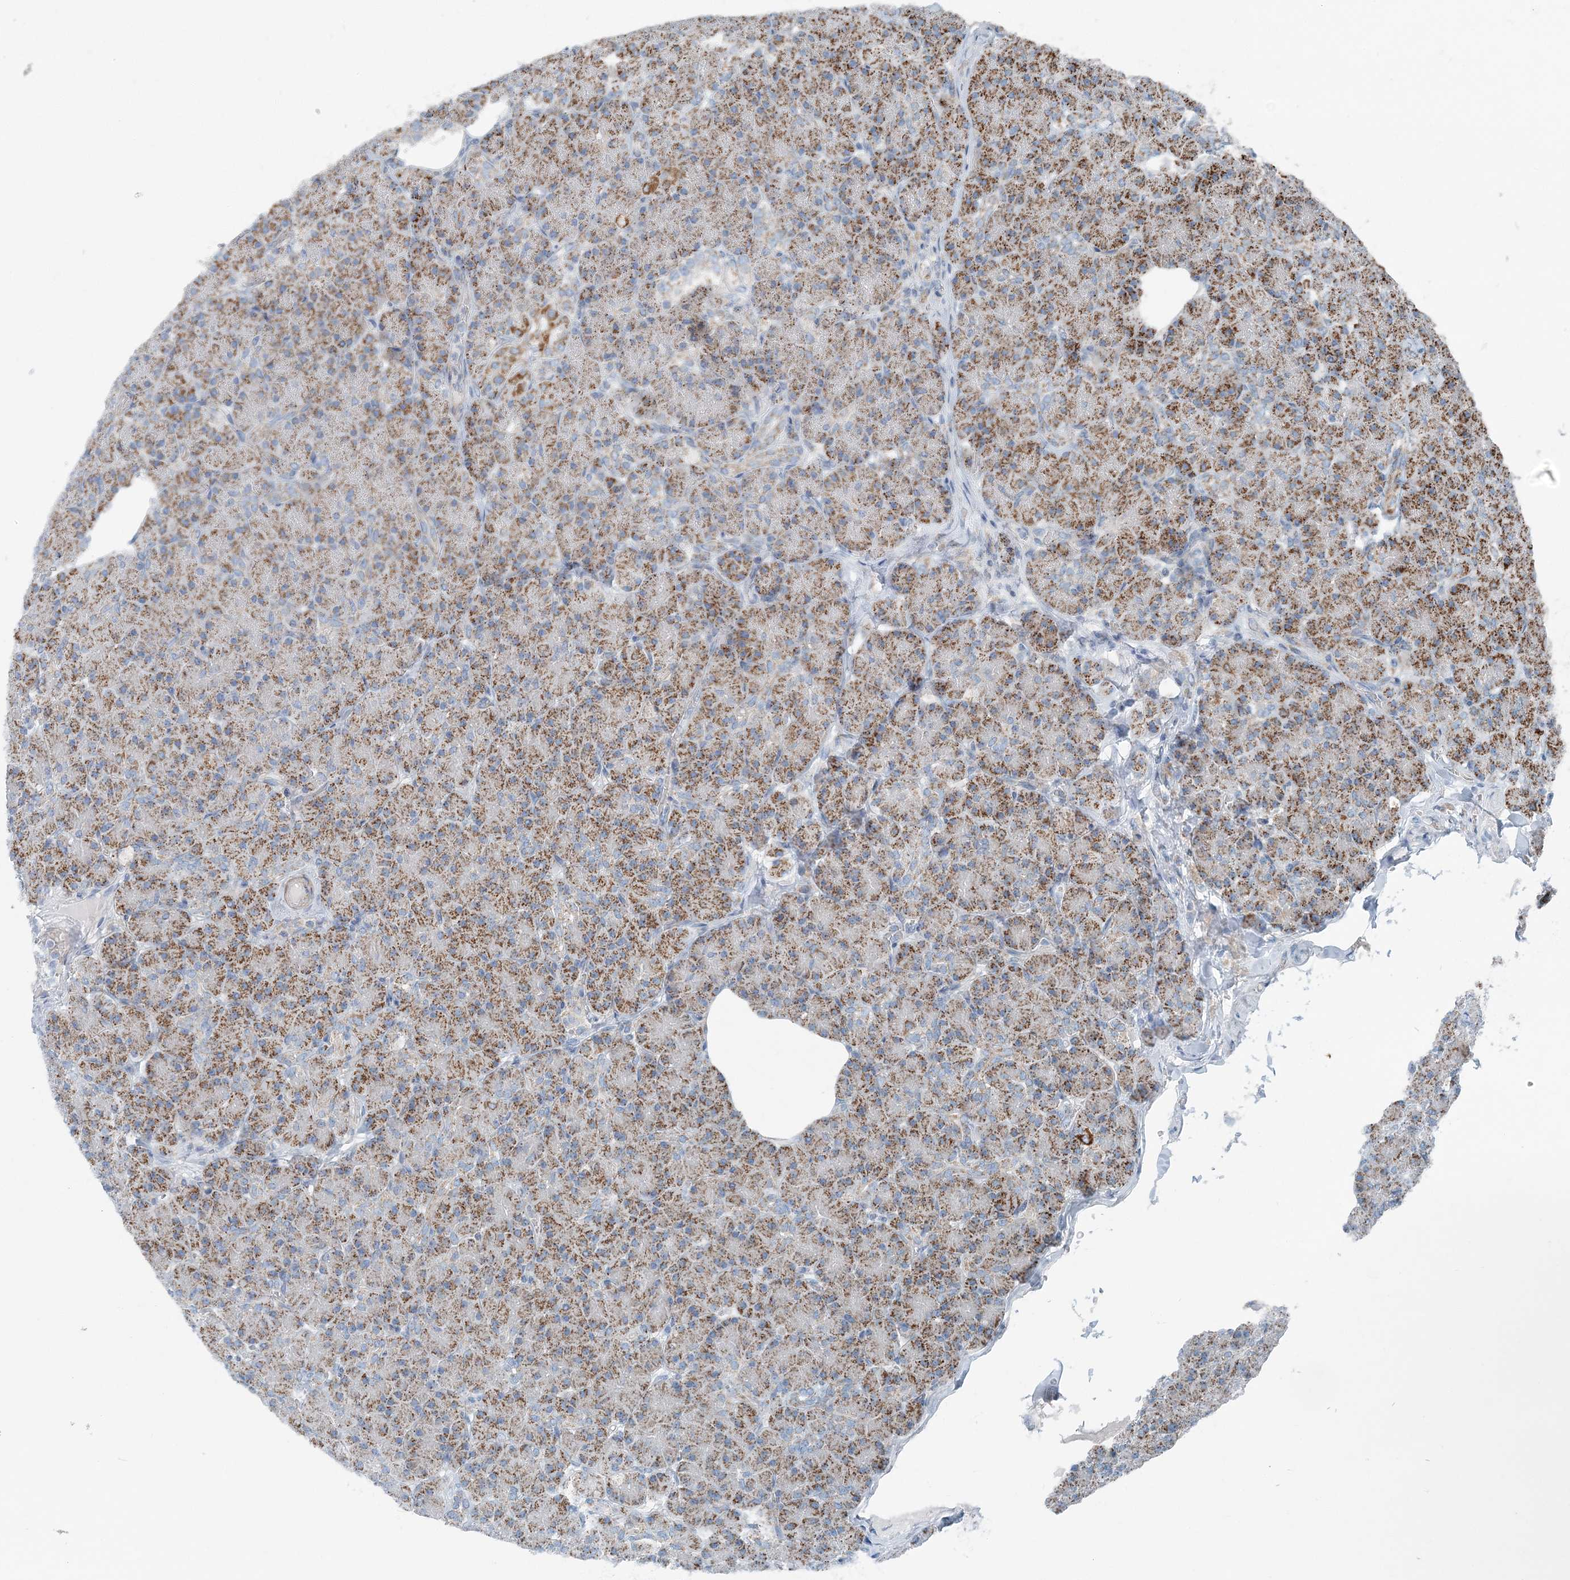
{"staining": {"intensity": "strong", "quantity": ">75%", "location": "cytoplasmic/membranous"}, "tissue": "pancreas", "cell_type": "Exocrine glandular cells", "image_type": "normal", "snomed": [{"axis": "morphology", "description": "Normal tissue, NOS"}, {"axis": "topography", "description": "Pancreas"}], "caption": "Protein staining of normal pancreas shows strong cytoplasmic/membranous expression in about >75% of exocrine glandular cells.", "gene": "INTU", "patient": {"sex": "female", "age": 43}}